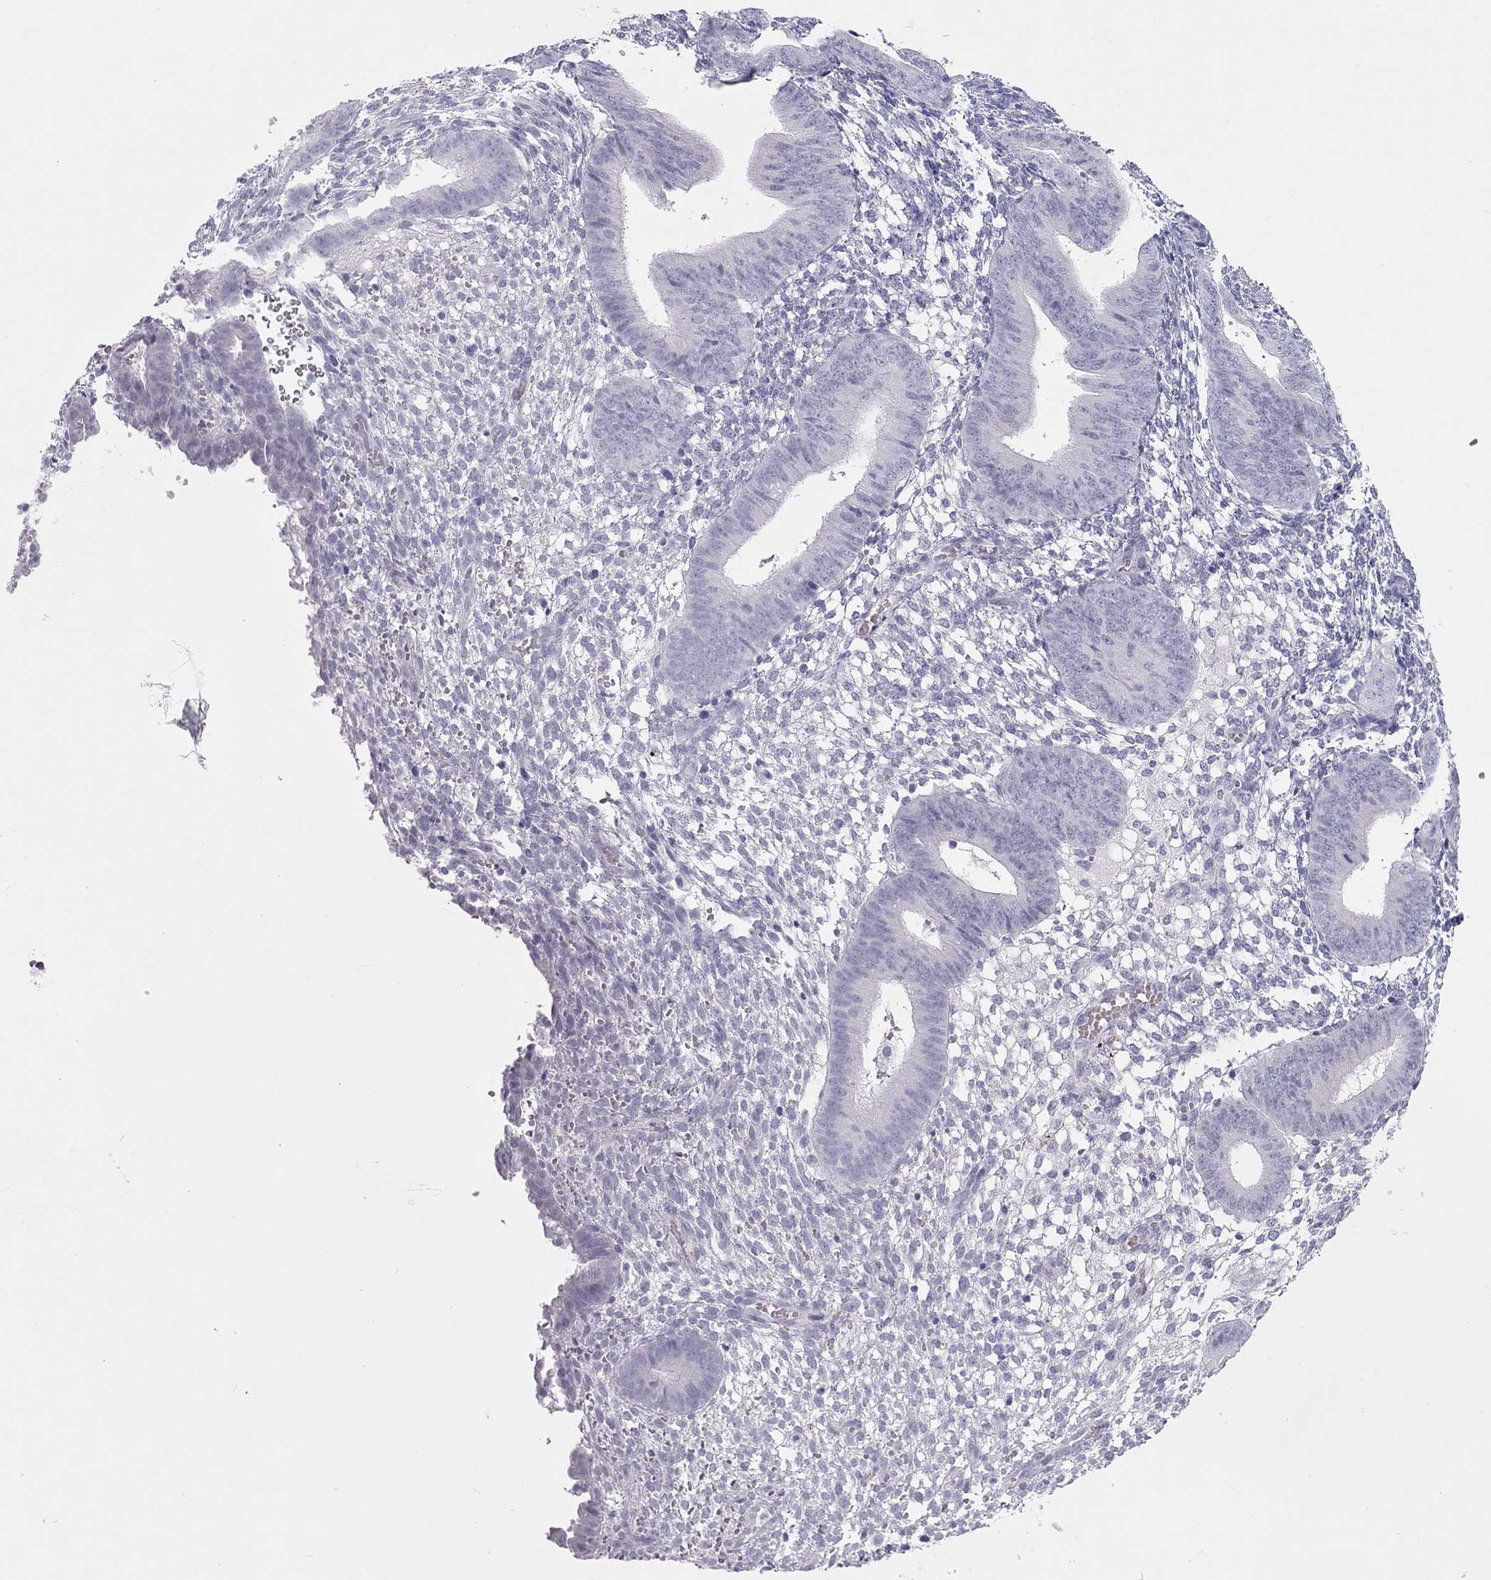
{"staining": {"intensity": "negative", "quantity": "none", "location": "none"}, "tissue": "endometrium", "cell_type": "Cells in endometrial stroma", "image_type": "normal", "snomed": [{"axis": "morphology", "description": "Normal tissue, NOS"}, {"axis": "topography", "description": "Endometrium"}], "caption": "DAB immunohistochemical staining of normal human endometrium displays no significant expression in cells in endometrial stroma.", "gene": "SPATA12", "patient": {"sex": "female", "age": 39}}